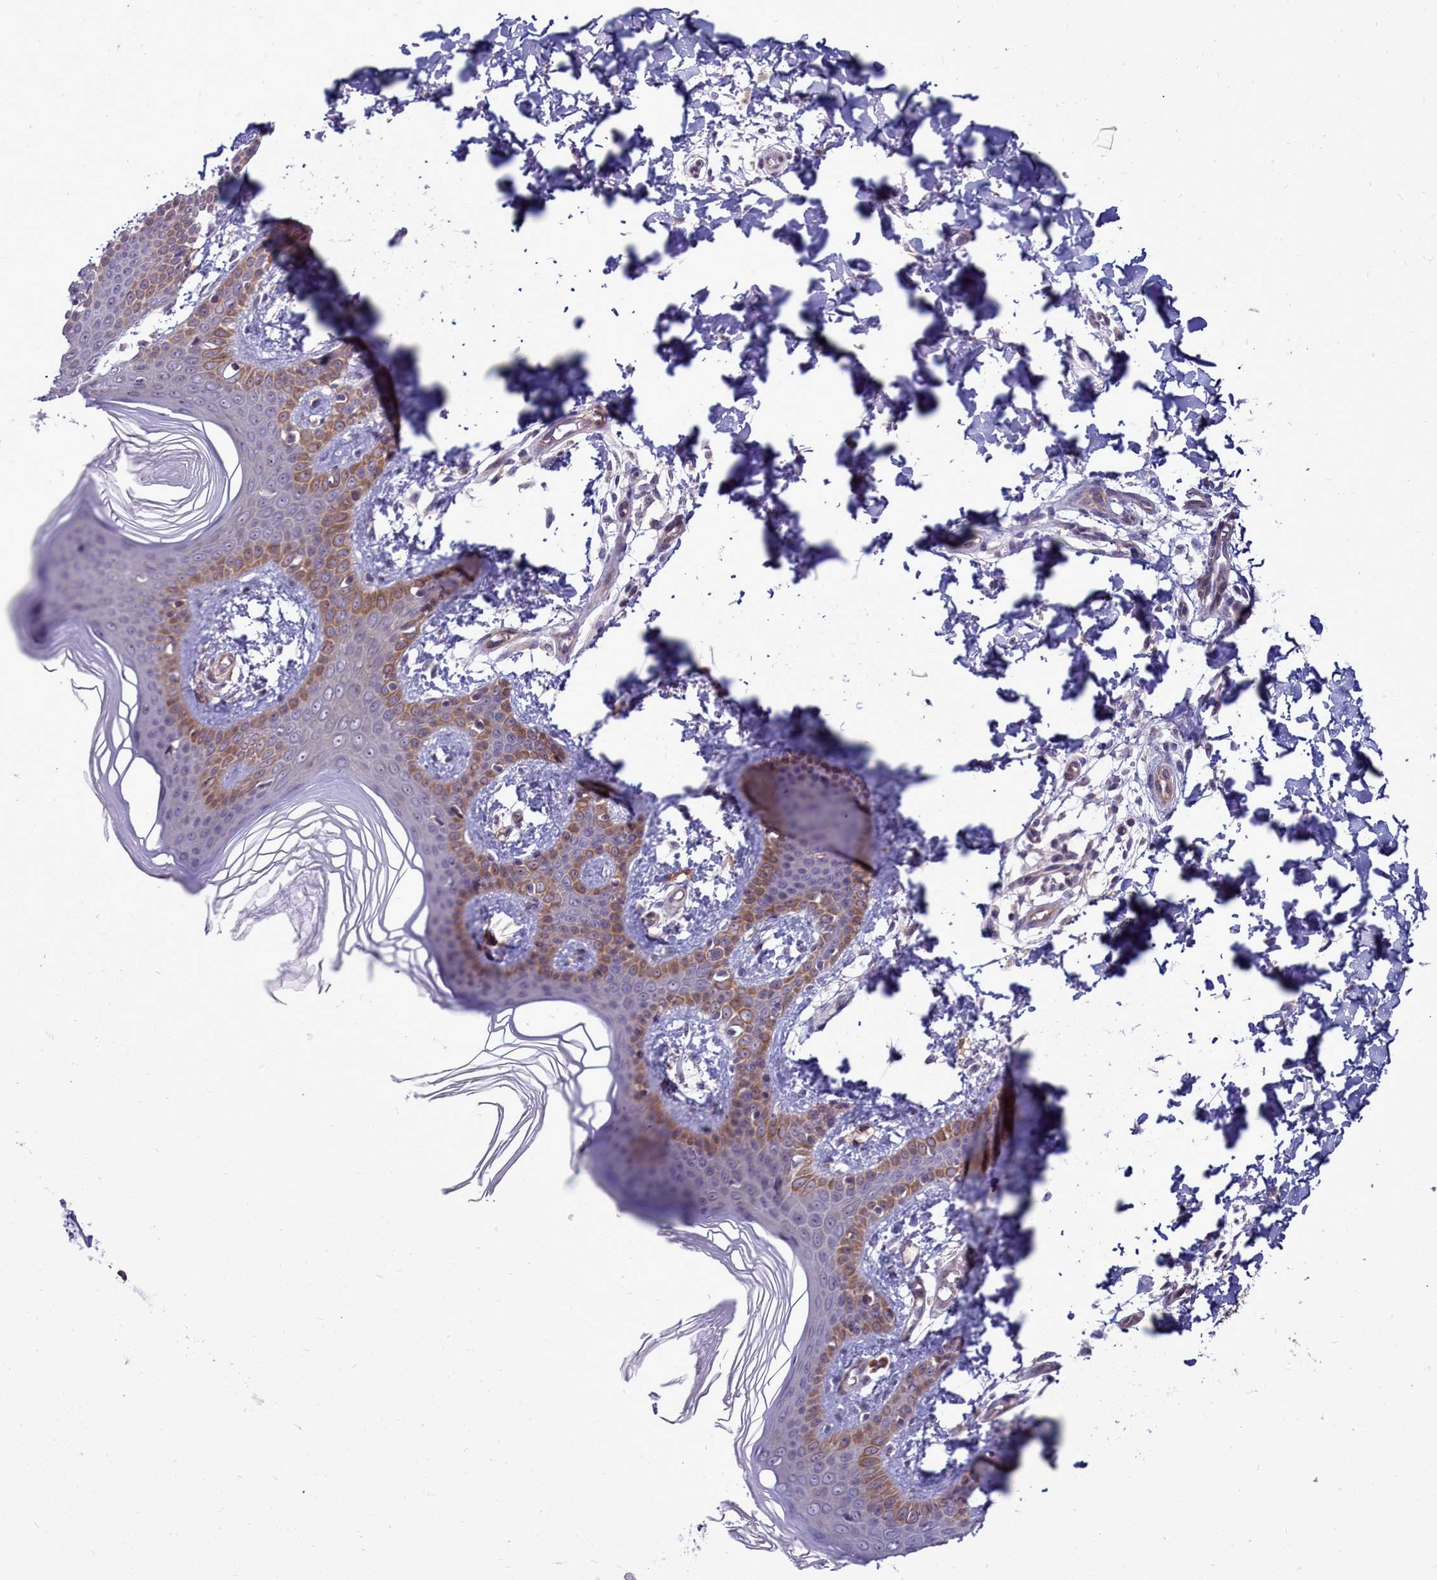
{"staining": {"intensity": "negative", "quantity": "none", "location": "none"}, "tissue": "skin", "cell_type": "Fibroblasts", "image_type": "normal", "snomed": [{"axis": "morphology", "description": "Normal tissue, NOS"}, {"axis": "topography", "description": "Skin"}], "caption": "Immunohistochemical staining of benign skin displays no significant positivity in fibroblasts.", "gene": "BCAR1", "patient": {"sex": "male", "age": 36}}